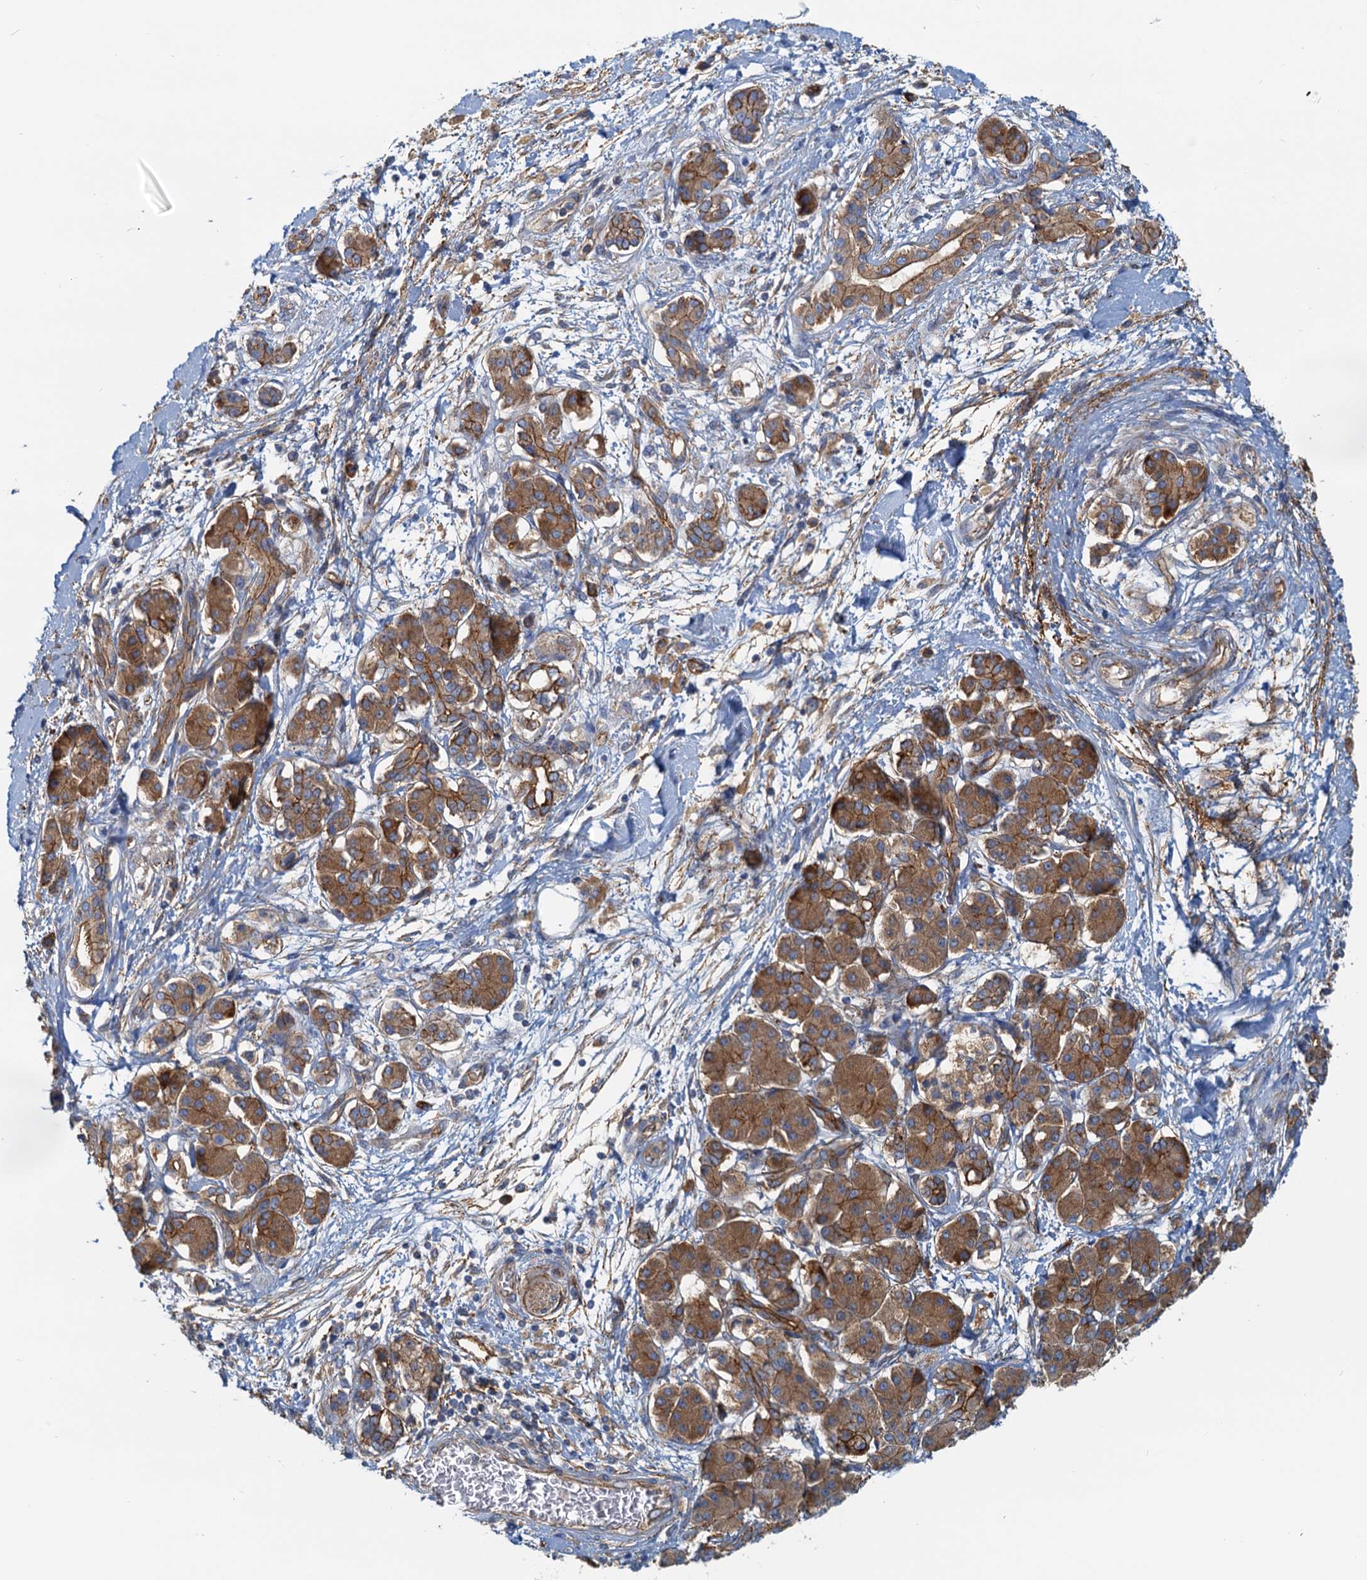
{"staining": {"intensity": "strong", "quantity": ">75%", "location": "cytoplasmic/membranous"}, "tissue": "pancreatic cancer", "cell_type": "Tumor cells", "image_type": "cancer", "snomed": [{"axis": "morphology", "description": "Adenocarcinoma, NOS"}, {"axis": "topography", "description": "Pancreas"}], "caption": "Human pancreatic cancer (adenocarcinoma) stained with a brown dye demonstrates strong cytoplasmic/membranous positive positivity in about >75% of tumor cells.", "gene": "NIPAL3", "patient": {"sex": "female", "age": 61}}